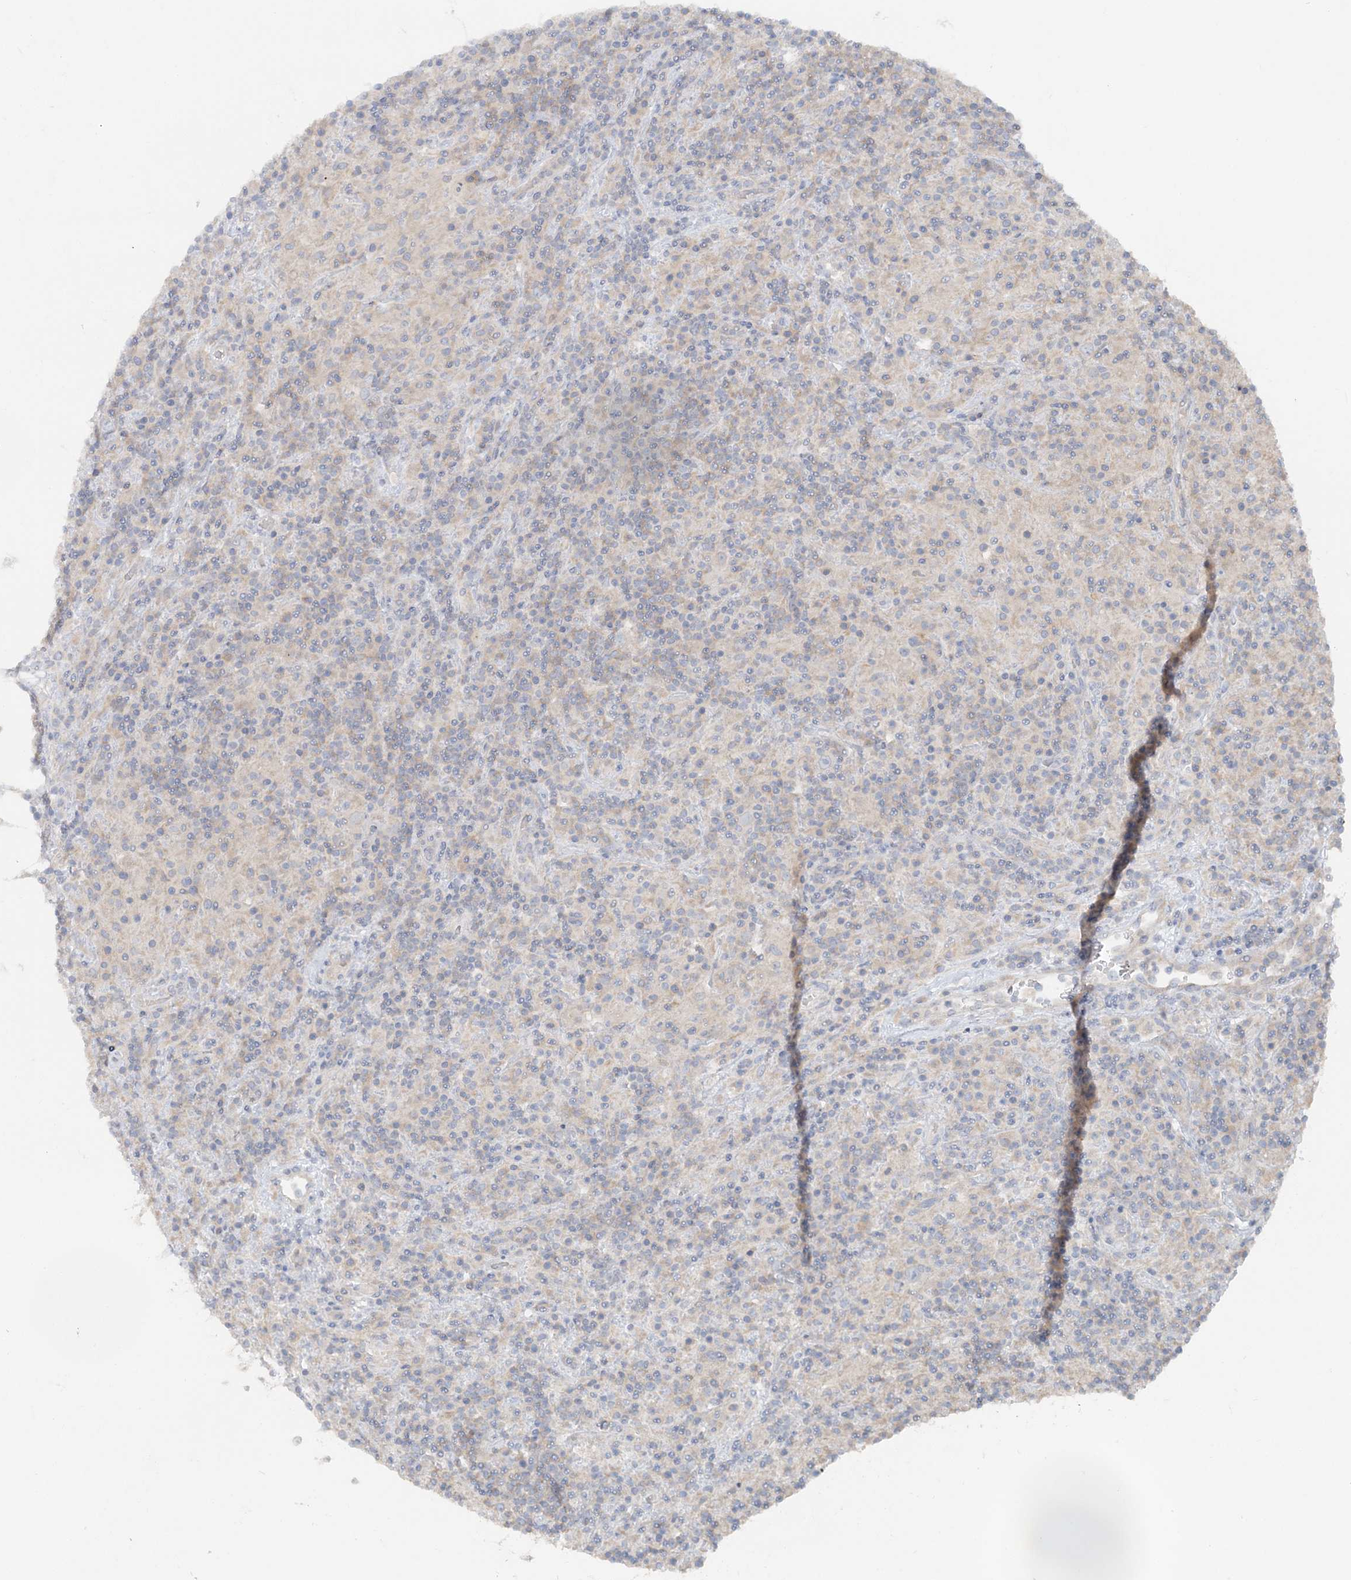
{"staining": {"intensity": "negative", "quantity": "none", "location": "none"}, "tissue": "lymphoma", "cell_type": "Tumor cells", "image_type": "cancer", "snomed": [{"axis": "morphology", "description": "Hodgkin's disease, NOS"}, {"axis": "topography", "description": "Lymph node"}], "caption": "DAB immunohistochemical staining of human lymphoma demonstrates no significant staining in tumor cells. (DAB IHC visualized using brightfield microscopy, high magnification).", "gene": "TBC1D5", "patient": {"sex": "male", "age": 70}}